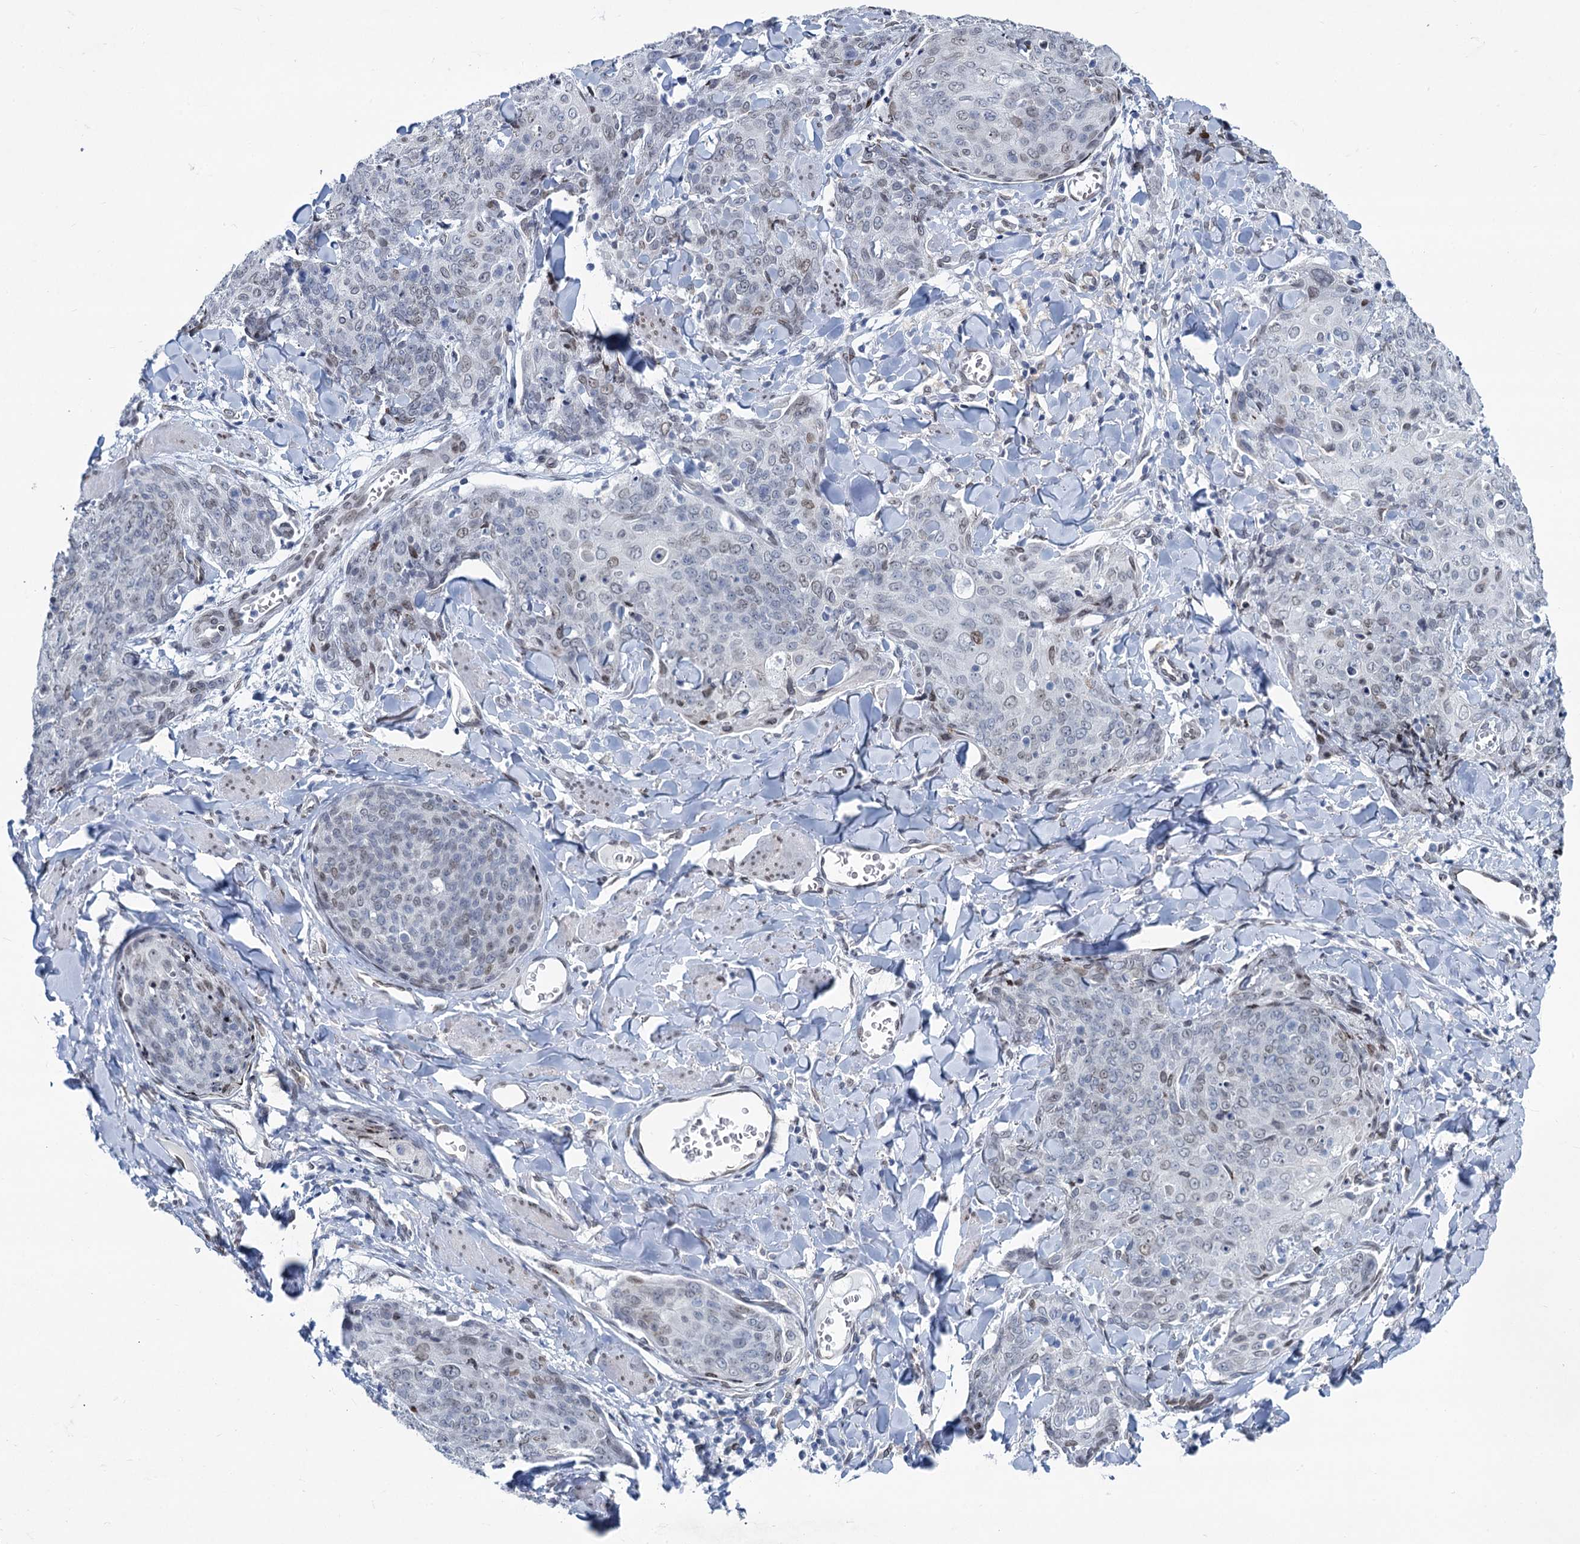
{"staining": {"intensity": "weak", "quantity": "25%-75%", "location": "nuclear"}, "tissue": "skin cancer", "cell_type": "Tumor cells", "image_type": "cancer", "snomed": [{"axis": "morphology", "description": "Squamous cell carcinoma, NOS"}, {"axis": "topography", "description": "Skin"}, {"axis": "topography", "description": "Vulva"}], "caption": "This histopathology image reveals immunohistochemistry staining of skin squamous cell carcinoma, with low weak nuclear positivity in approximately 25%-75% of tumor cells.", "gene": "PRSS35", "patient": {"sex": "female", "age": 85}}